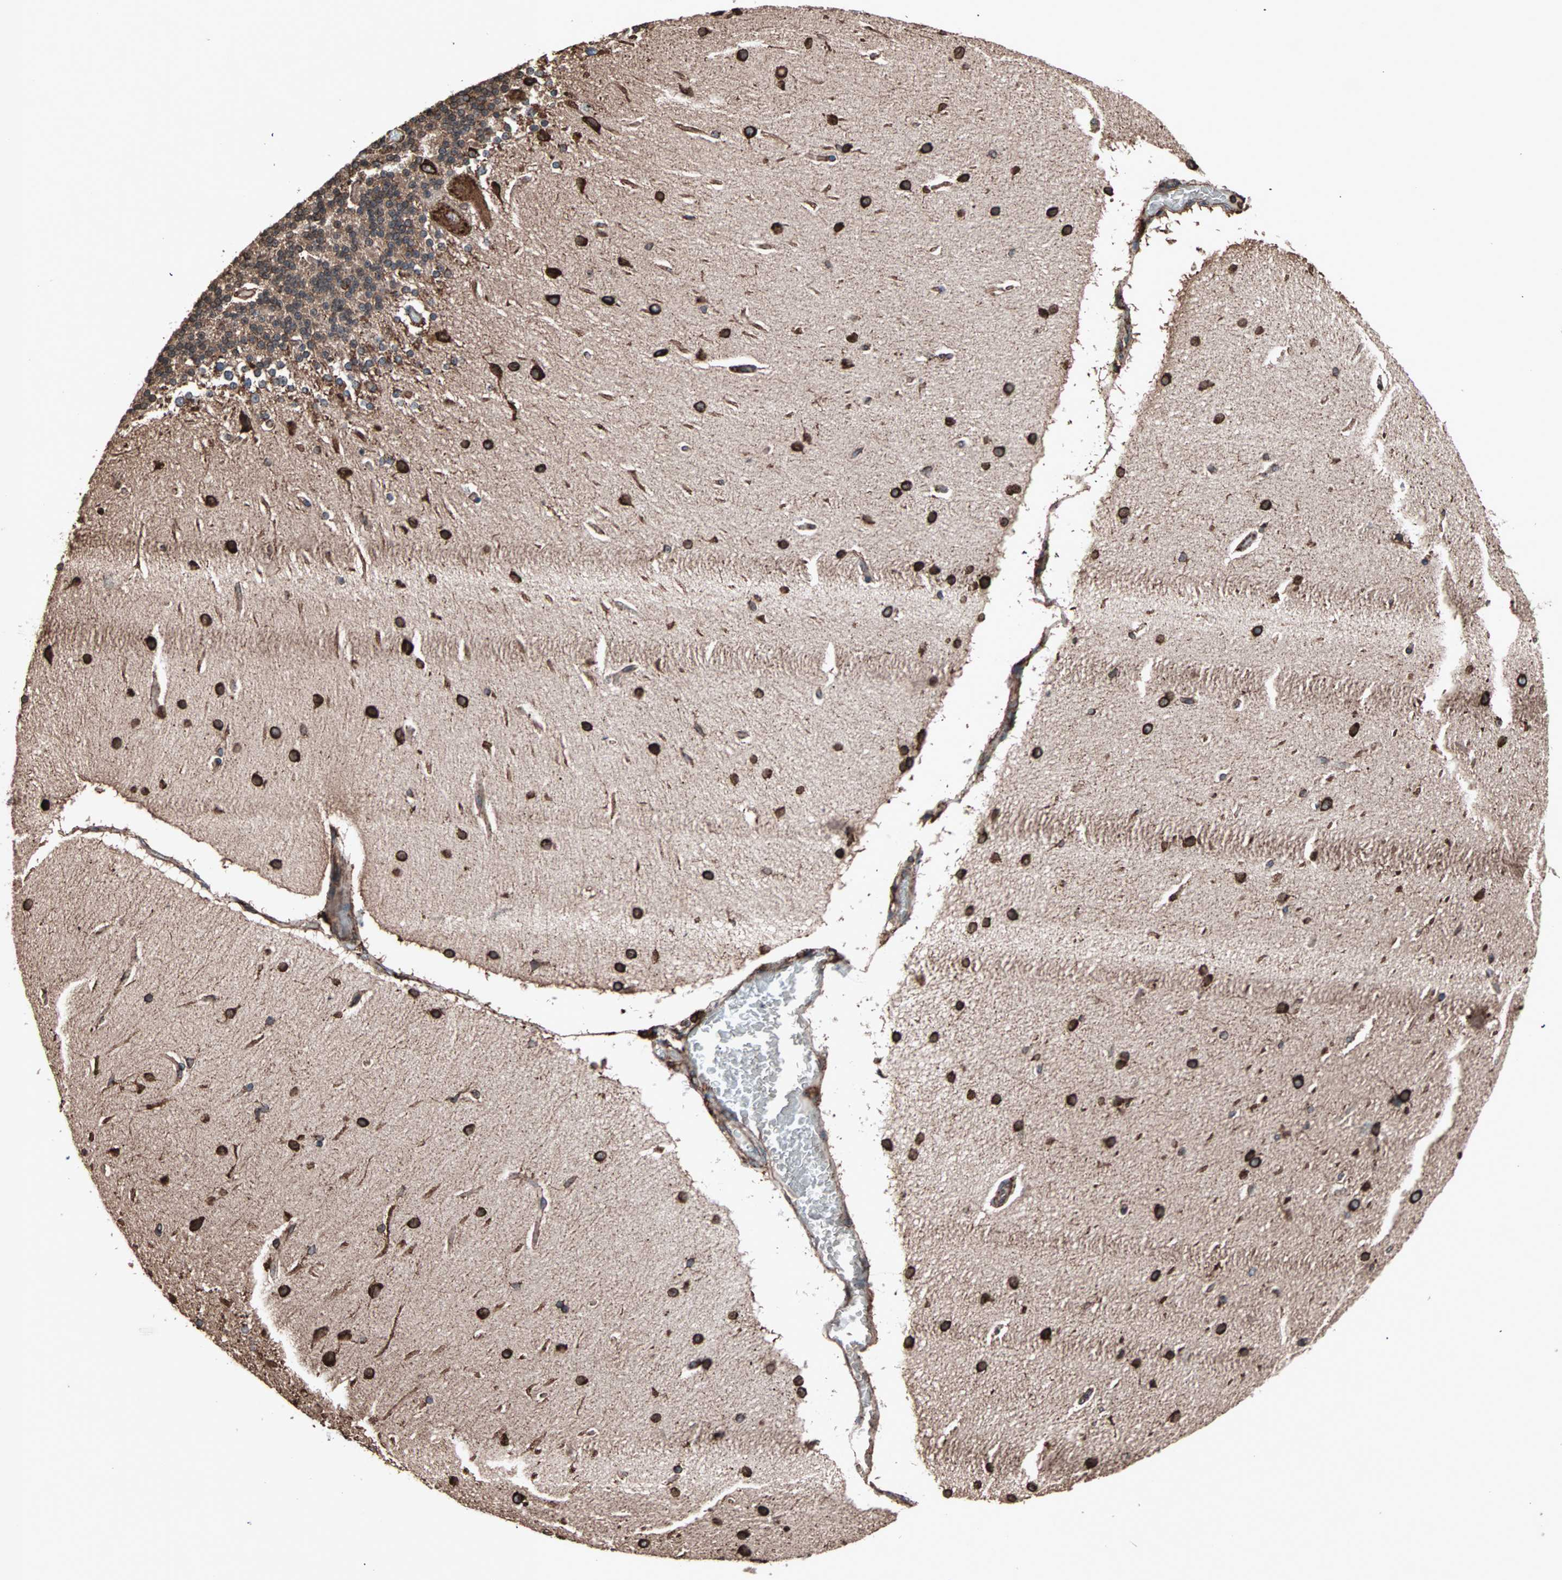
{"staining": {"intensity": "moderate", "quantity": ">75%", "location": "cytoplasmic/membranous"}, "tissue": "cerebellum", "cell_type": "Cells in granular layer", "image_type": "normal", "snomed": [{"axis": "morphology", "description": "Normal tissue, NOS"}, {"axis": "topography", "description": "Cerebellum"}], "caption": "Immunohistochemistry (DAB) staining of unremarkable human cerebellum reveals moderate cytoplasmic/membranous protein expression in about >75% of cells in granular layer. (DAB (3,3'-diaminobenzidine) IHC, brown staining for protein, blue staining for nuclei).", "gene": "HSP90B1", "patient": {"sex": "female", "age": 54}}